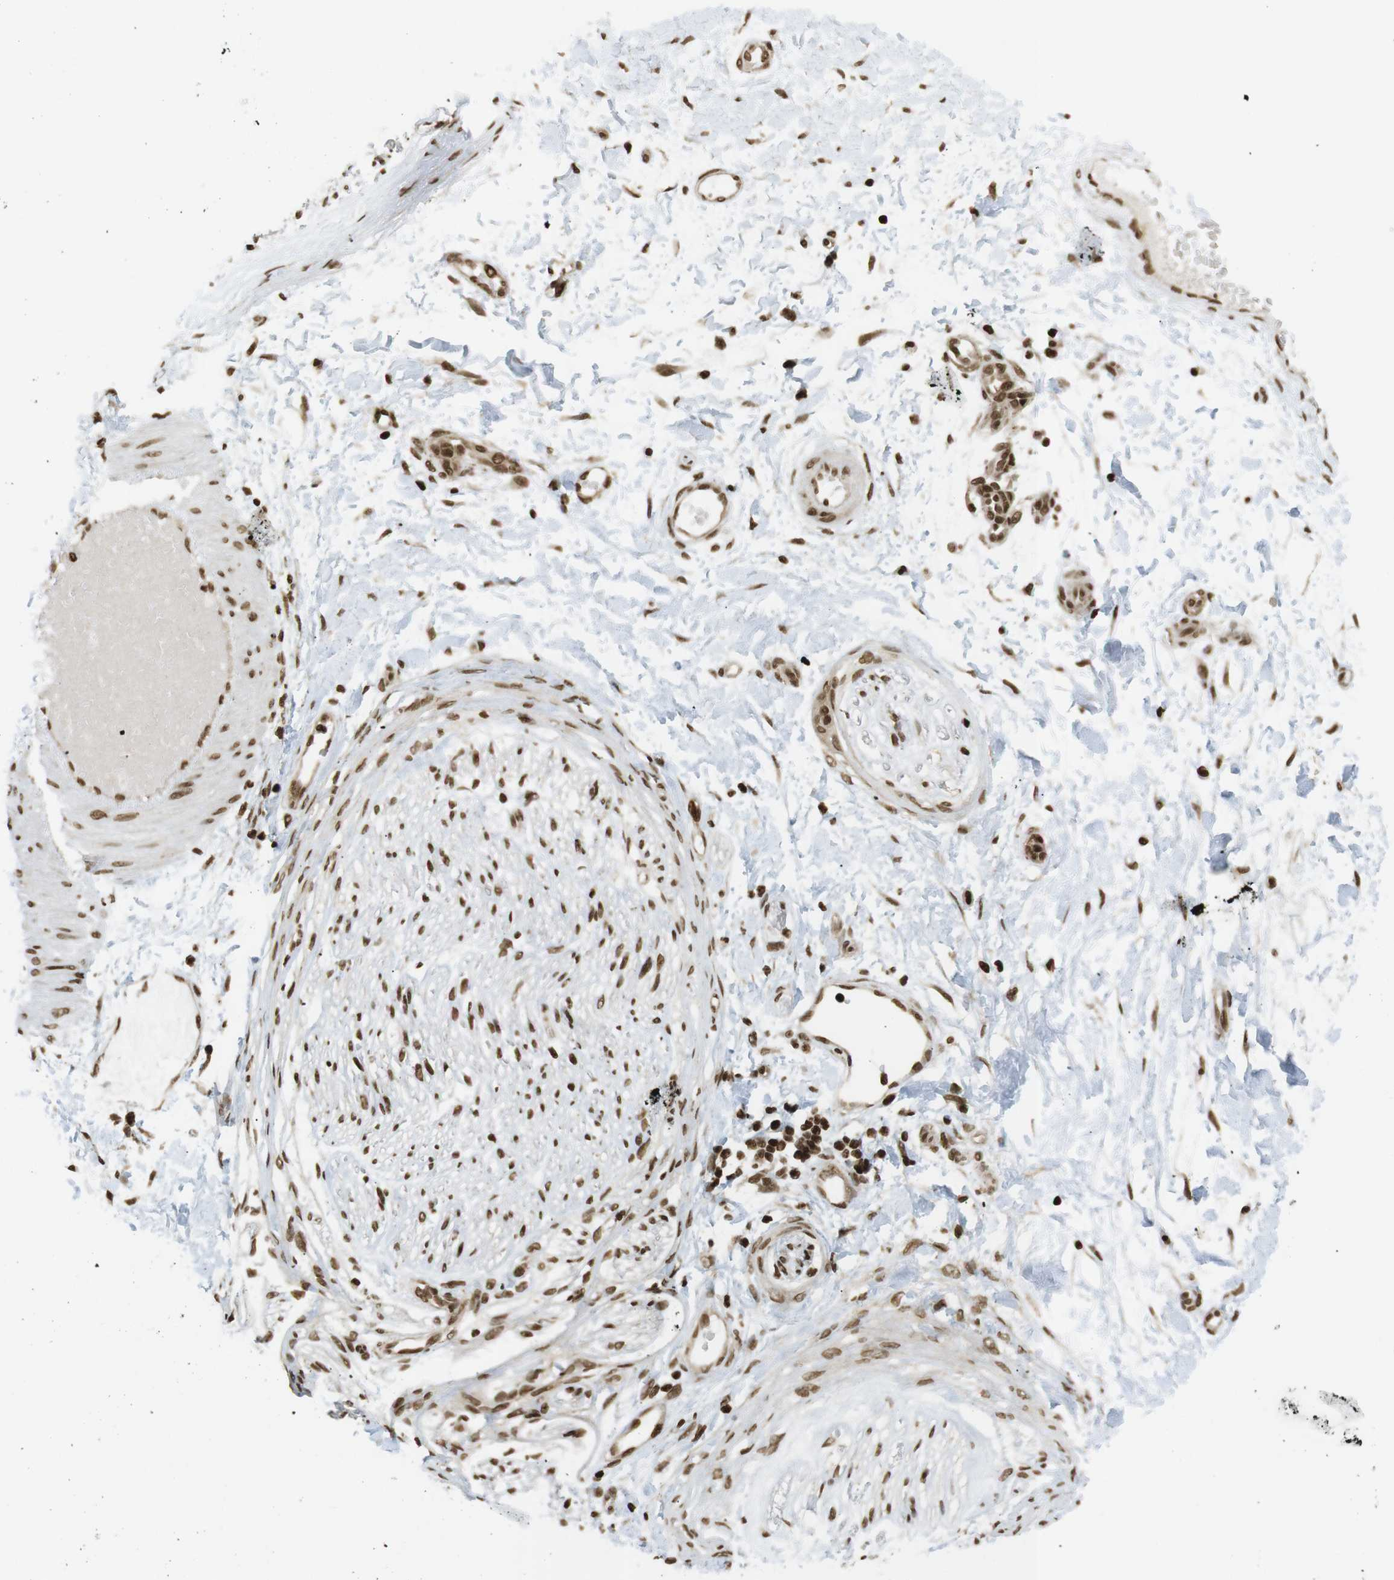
{"staining": {"intensity": "strong", "quantity": ">75%", "location": "nuclear"}, "tissue": "adipose tissue", "cell_type": "Adipocytes", "image_type": "normal", "snomed": [{"axis": "morphology", "description": "Normal tissue, NOS"}, {"axis": "morphology", "description": "Squamous cell carcinoma, NOS"}, {"axis": "topography", "description": "Skin"}, {"axis": "topography", "description": "Peripheral nerve tissue"}], "caption": "The histopathology image exhibits a brown stain indicating the presence of a protein in the nuclear of adipocytes in adipose tissue. The protein of interest is shown in brown color, while the nuclei are stained blue.", "gene": "RUVBL2", "patient": {"sex": "male", "age": 83}}